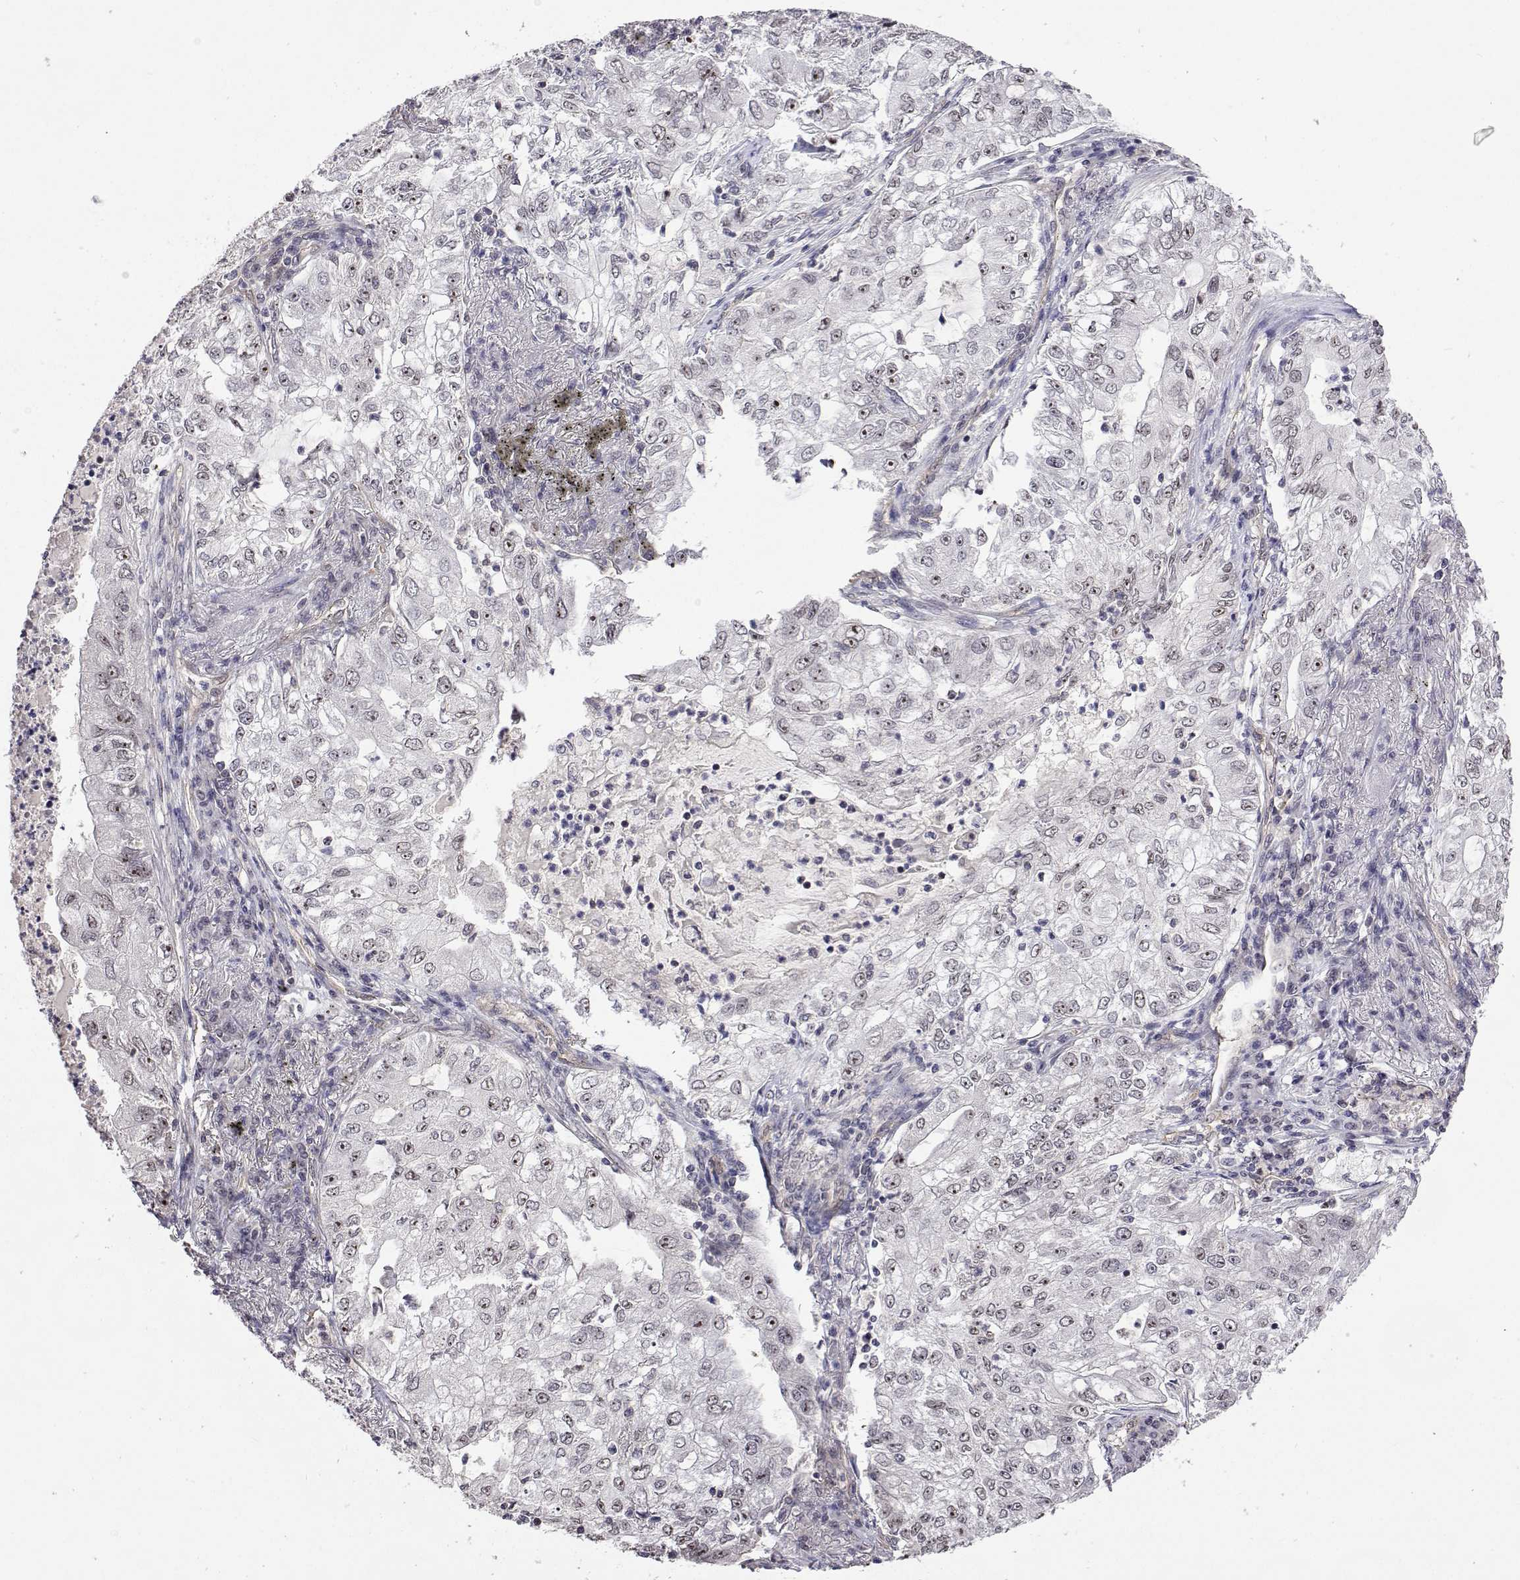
{"staining": {"intensity": "negative", "quantity": "none", "location": "none"}, "tissue": "lung cancer", "cell_type": "Tumor cells", "image_type": "cancer", "snomed": [{"axis": "morphology", "description": "Adenocarcinoma, NOS"}, {"axis": "topography", "description": "Lung"}], "caption": "High magnification brightfield microscopy of adenocarcinoma (lung) stained with DAB (brown) and counterstained with hematoxylin (blue): tumor cells show no significant staining.", "gene": "NHP2", "patient": {"sex": "female", "age": 73}}